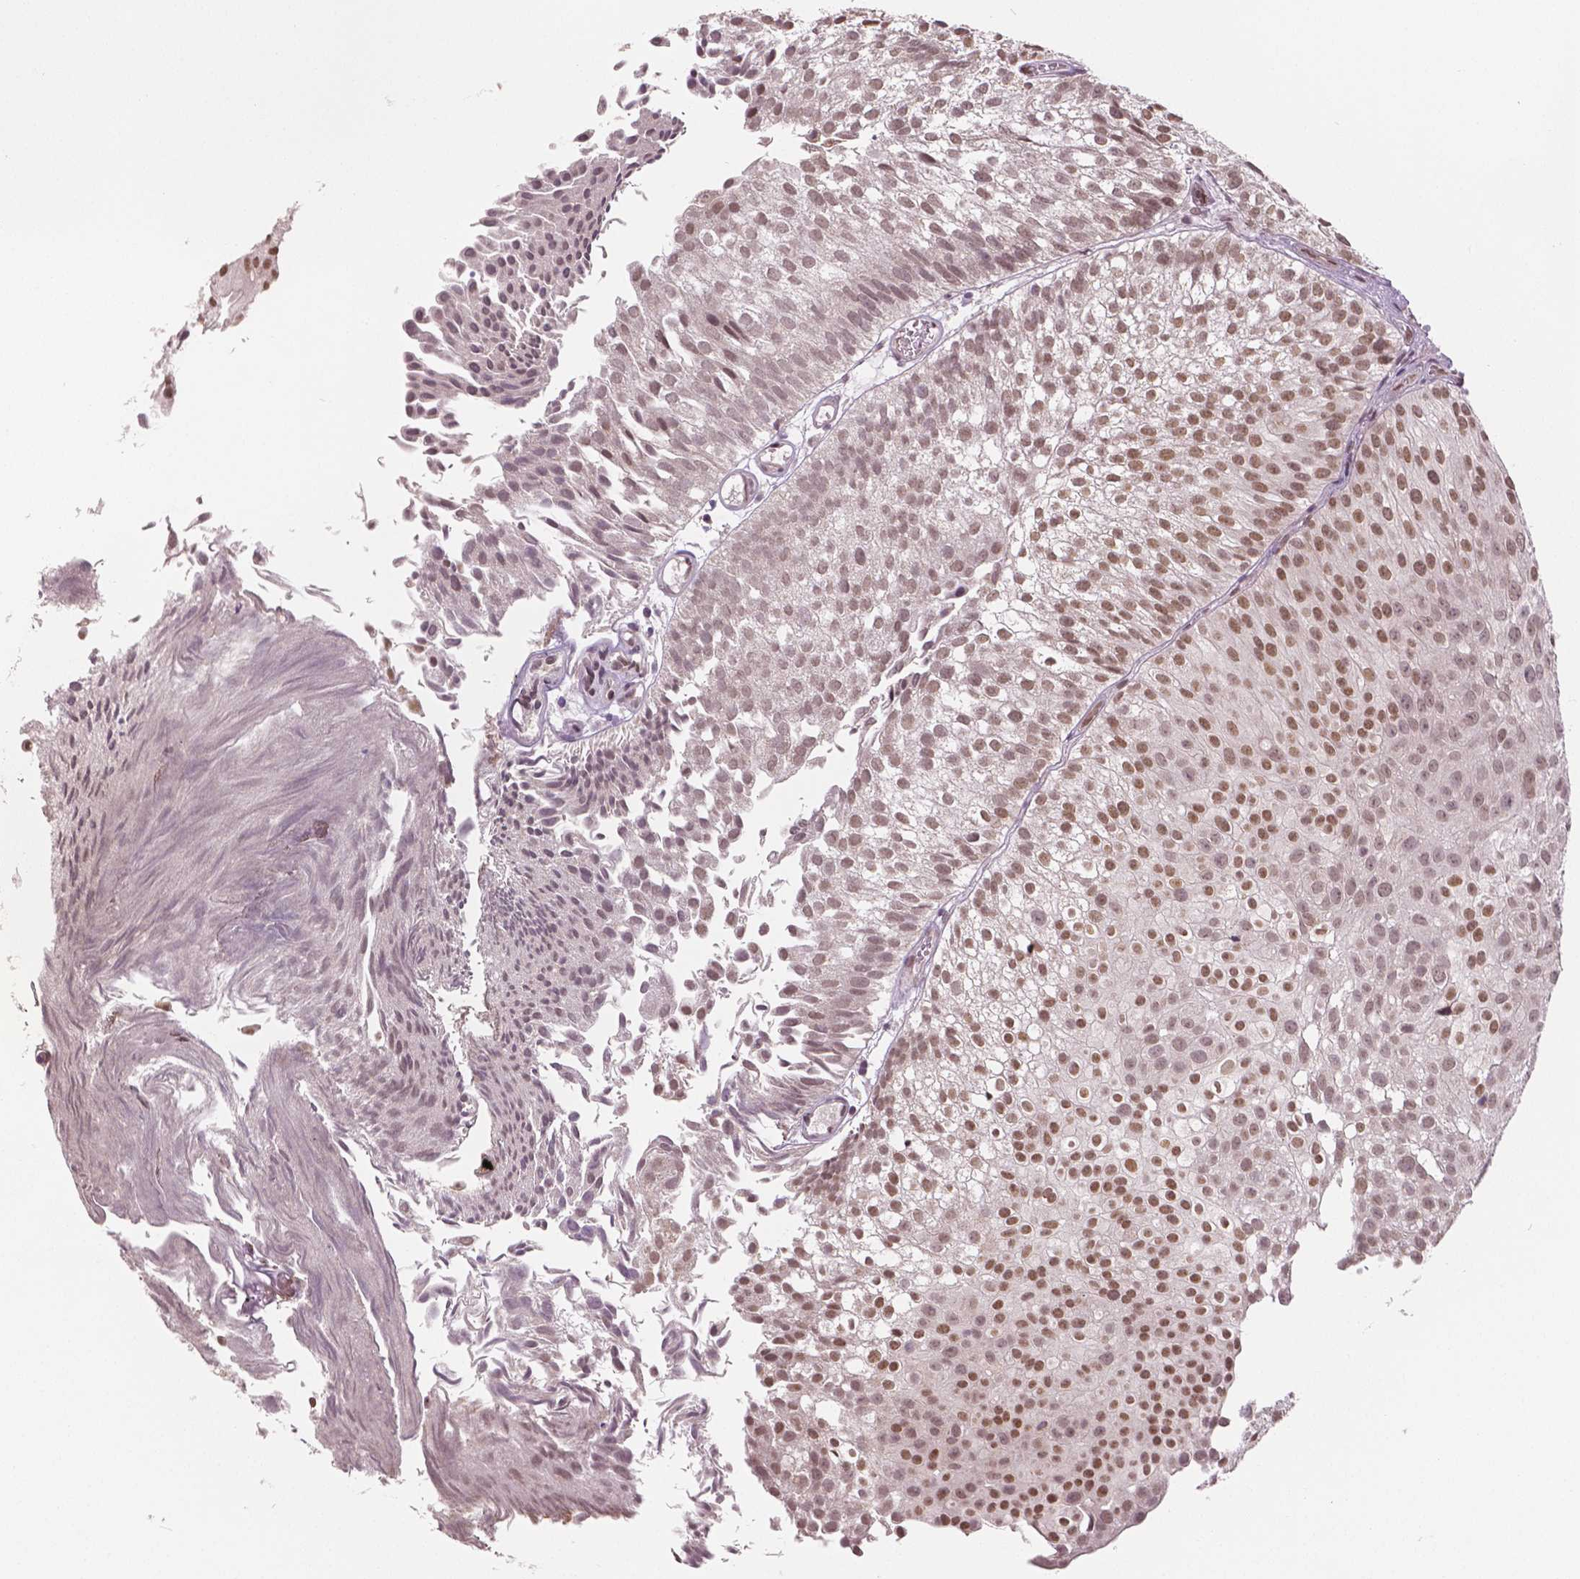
{"staining": {"intensity": "moderate", "quantity": ">75%", "location": "nuclear"}, "tissue": "urothelial cancer", "cell_type": "Tumor cells", "image_type": "cancer", "snomed": [{"axis": "morphology", "description": "Urothelial carcinoma, Low grade"}, {"axis": "topography", "description": "Urinary bladder"}], "caption": "Moderate nuclear positivity for a protein is appreciated in approximately >75% of tumor cells of low-grade urothelial carcinoma using immunohistochemistry.", "gene": "HMBOX1", "patient": {"sex": "male", "age": 70}}